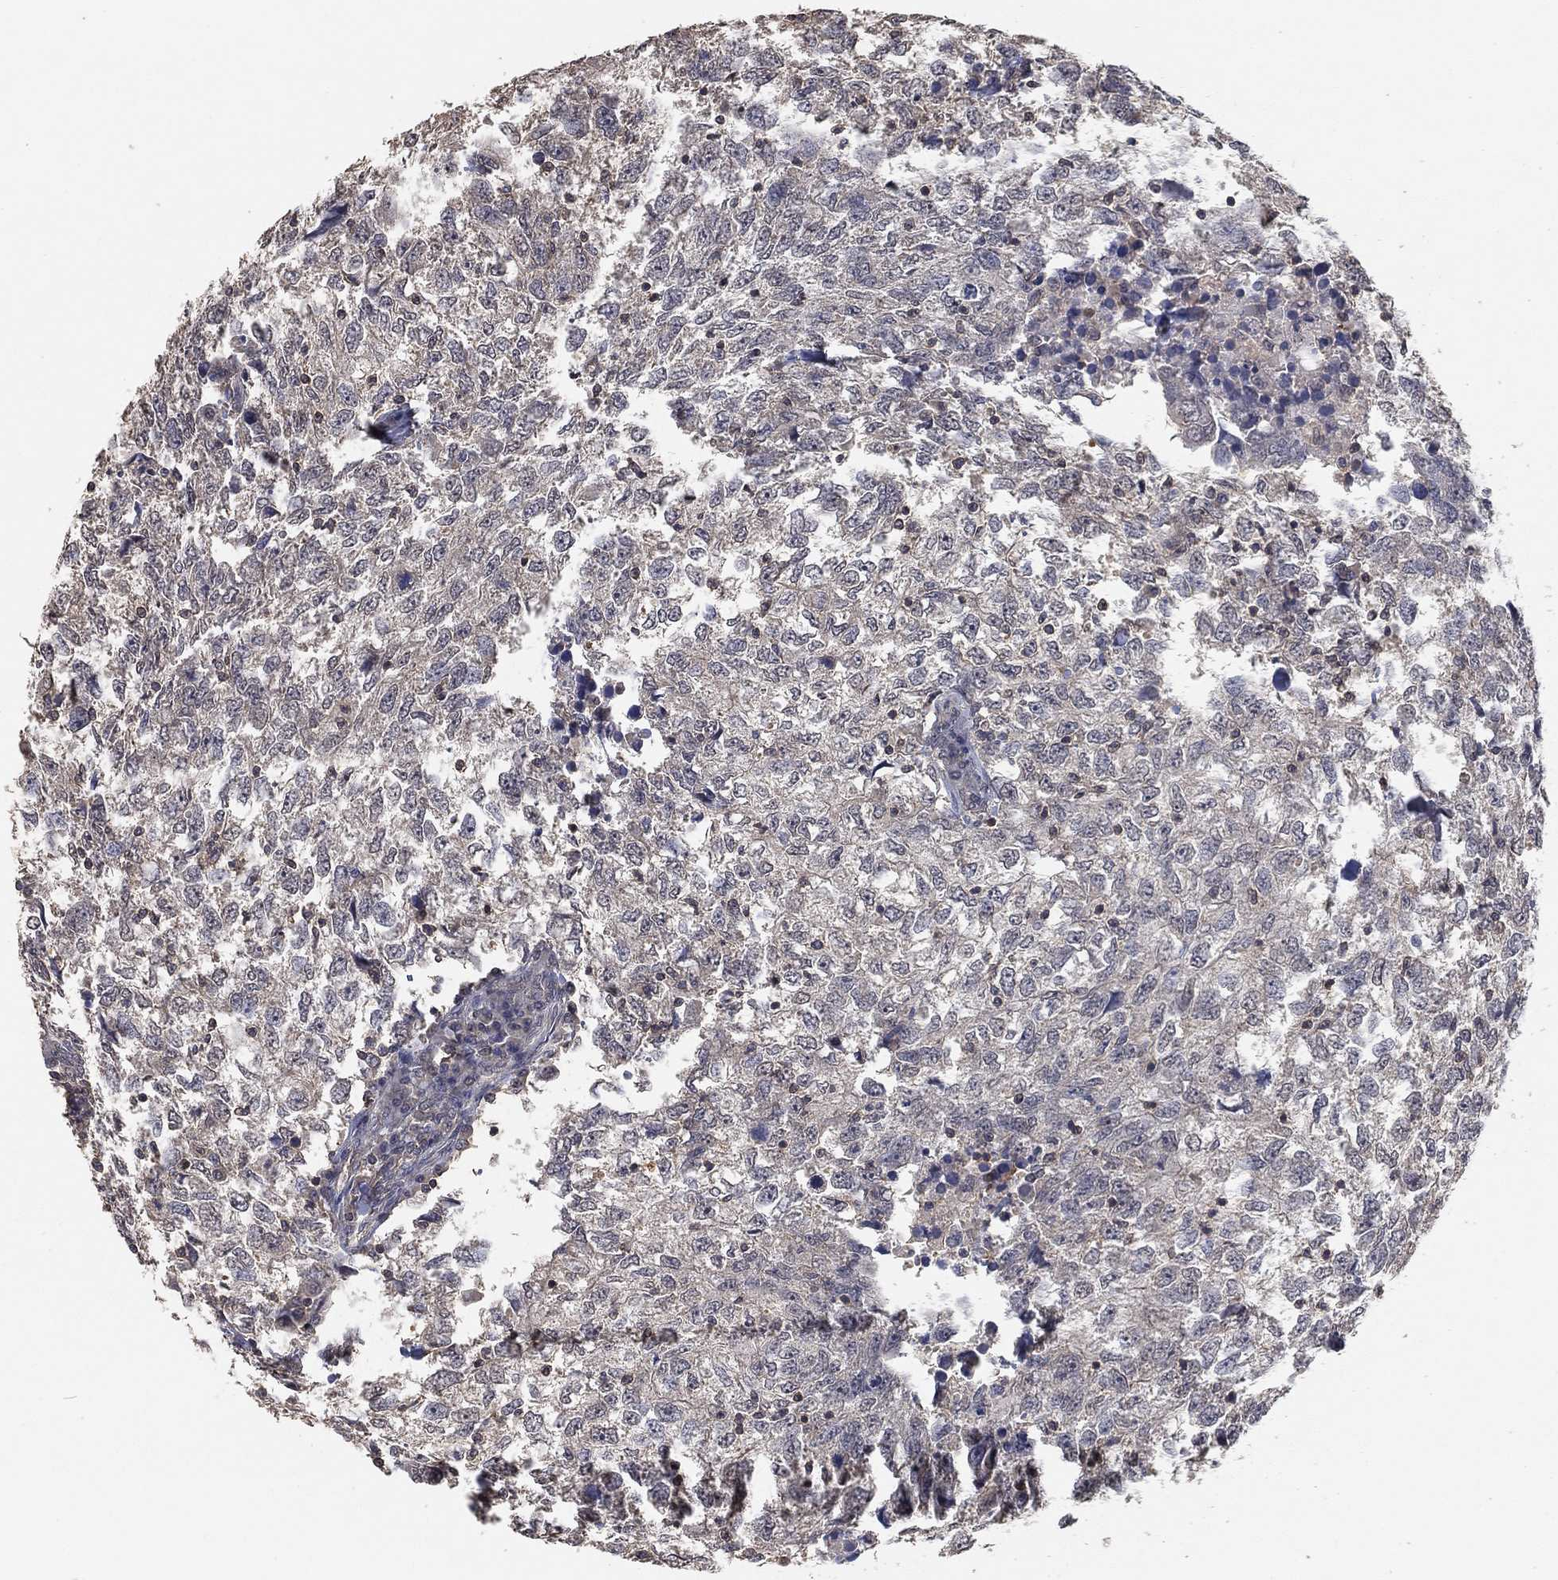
{"staining": {"intensity": "negative", "quantity": "none", "location": "none"}, "tissue": "breast cancer", "cell_type": "Tumor cells", "image_type": "cancer", "snomed": [{"axis": "morphology", "description": "Duct carcinoma"}, {"axis": "topography", "description": "Breast"}], "caption": "DAB (3,3'-diaminobenzidine) immunohistochemical staining of human invasive ductal carcinoma (breast) shows no significant staining in tumor cells.", "gene": "CCDC43", "patient": {"sex": "female", "age": 30}}